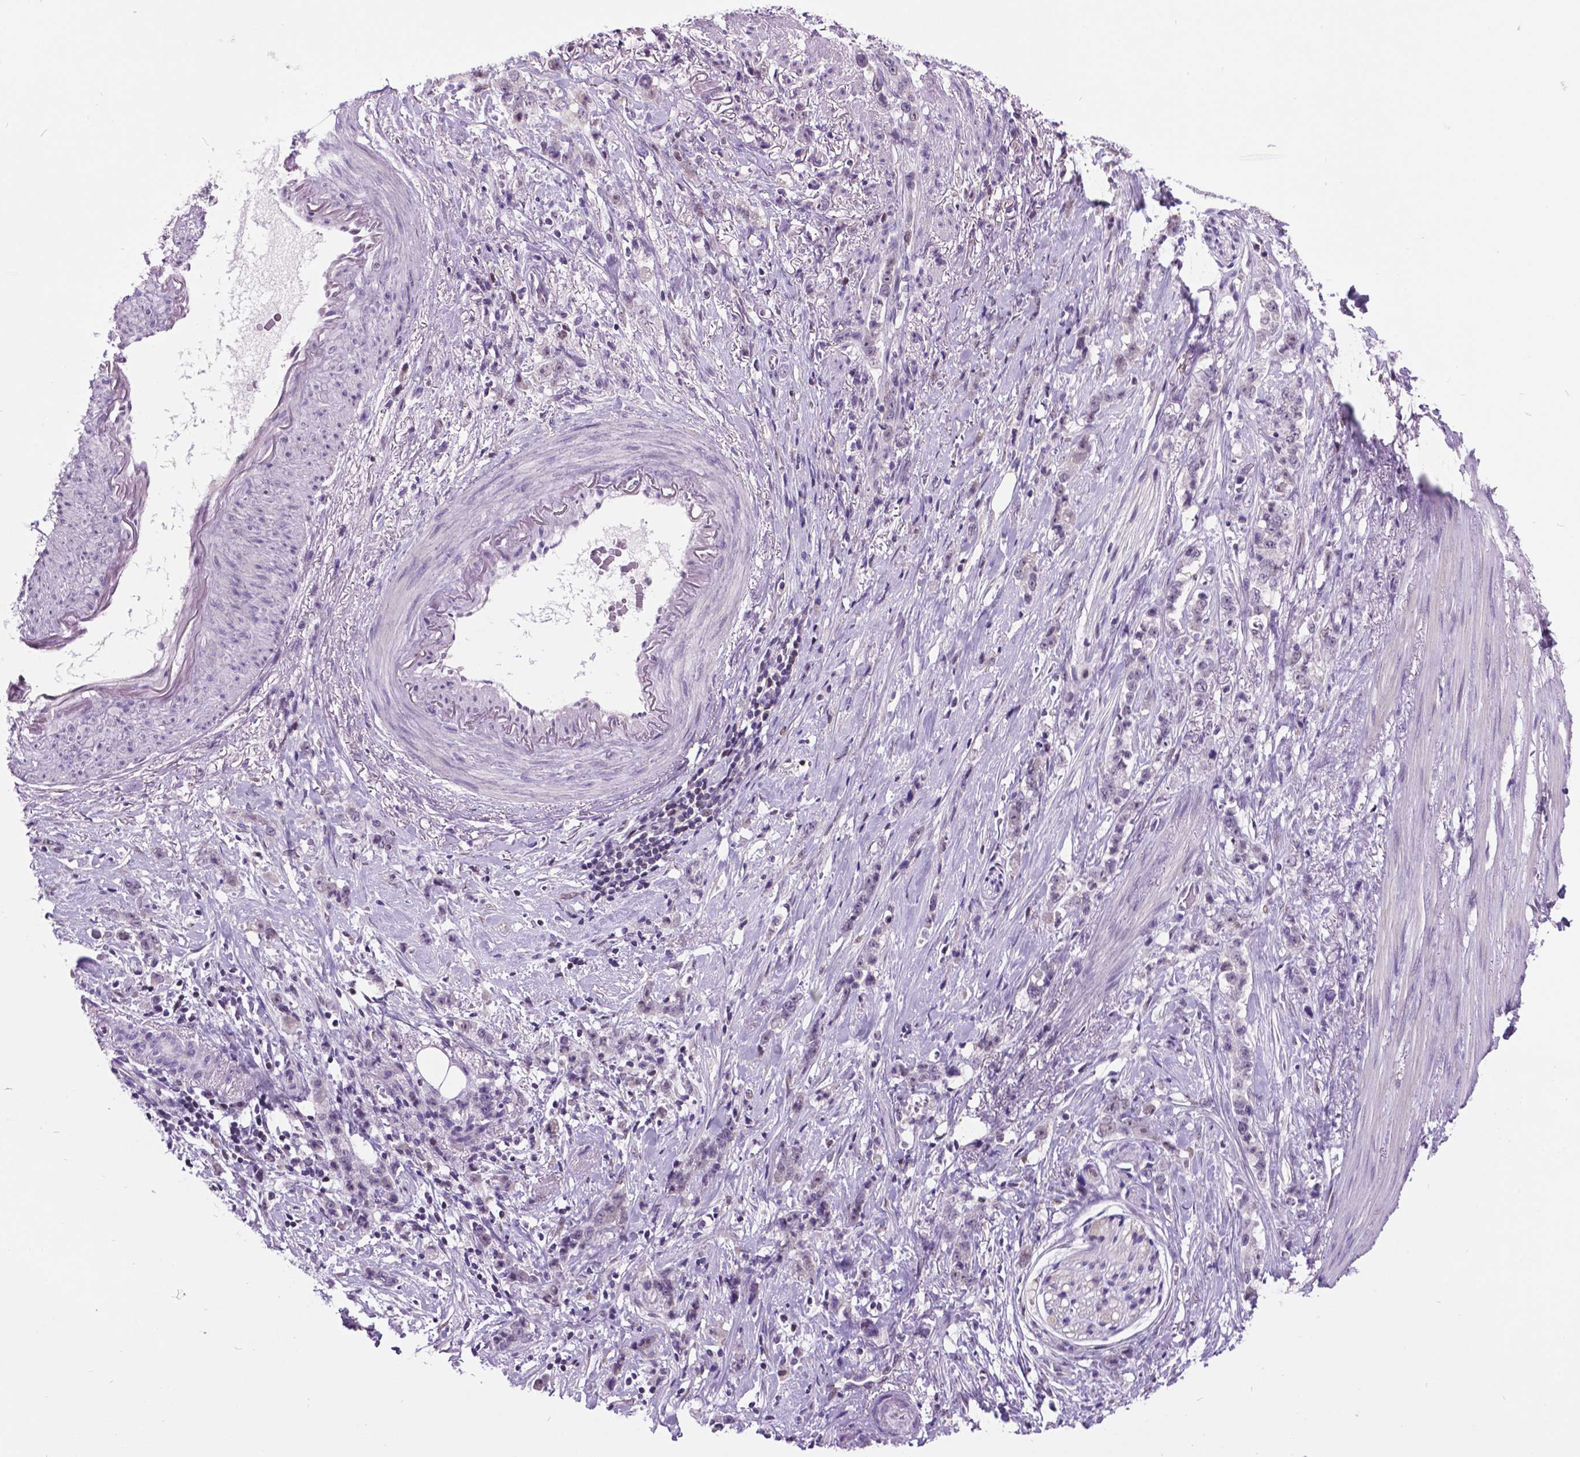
{"staining": {"intensity": "negative", "quantity": "none", "location": "none"}, "tissue": "stomach cancer", "cell_type": "Tumor cells", "image_type": "cancer", "snomed": [{"axis": "morphology", "description": "Adenocarcinoma, NOS"}, {"axis": "topography", "description": "Stomach, lower"}], "caption": "There is no significant staining in tumor cells of adenocarcinoma (stomach). Brightfield microscopy of IHC stained with DAB (3,3'-diaminobenzidine) (brown) and hematoxylin (blue), captured at high magnification.", "gene": "DPF3", "patient": {"sex": "male", "age": 88}}